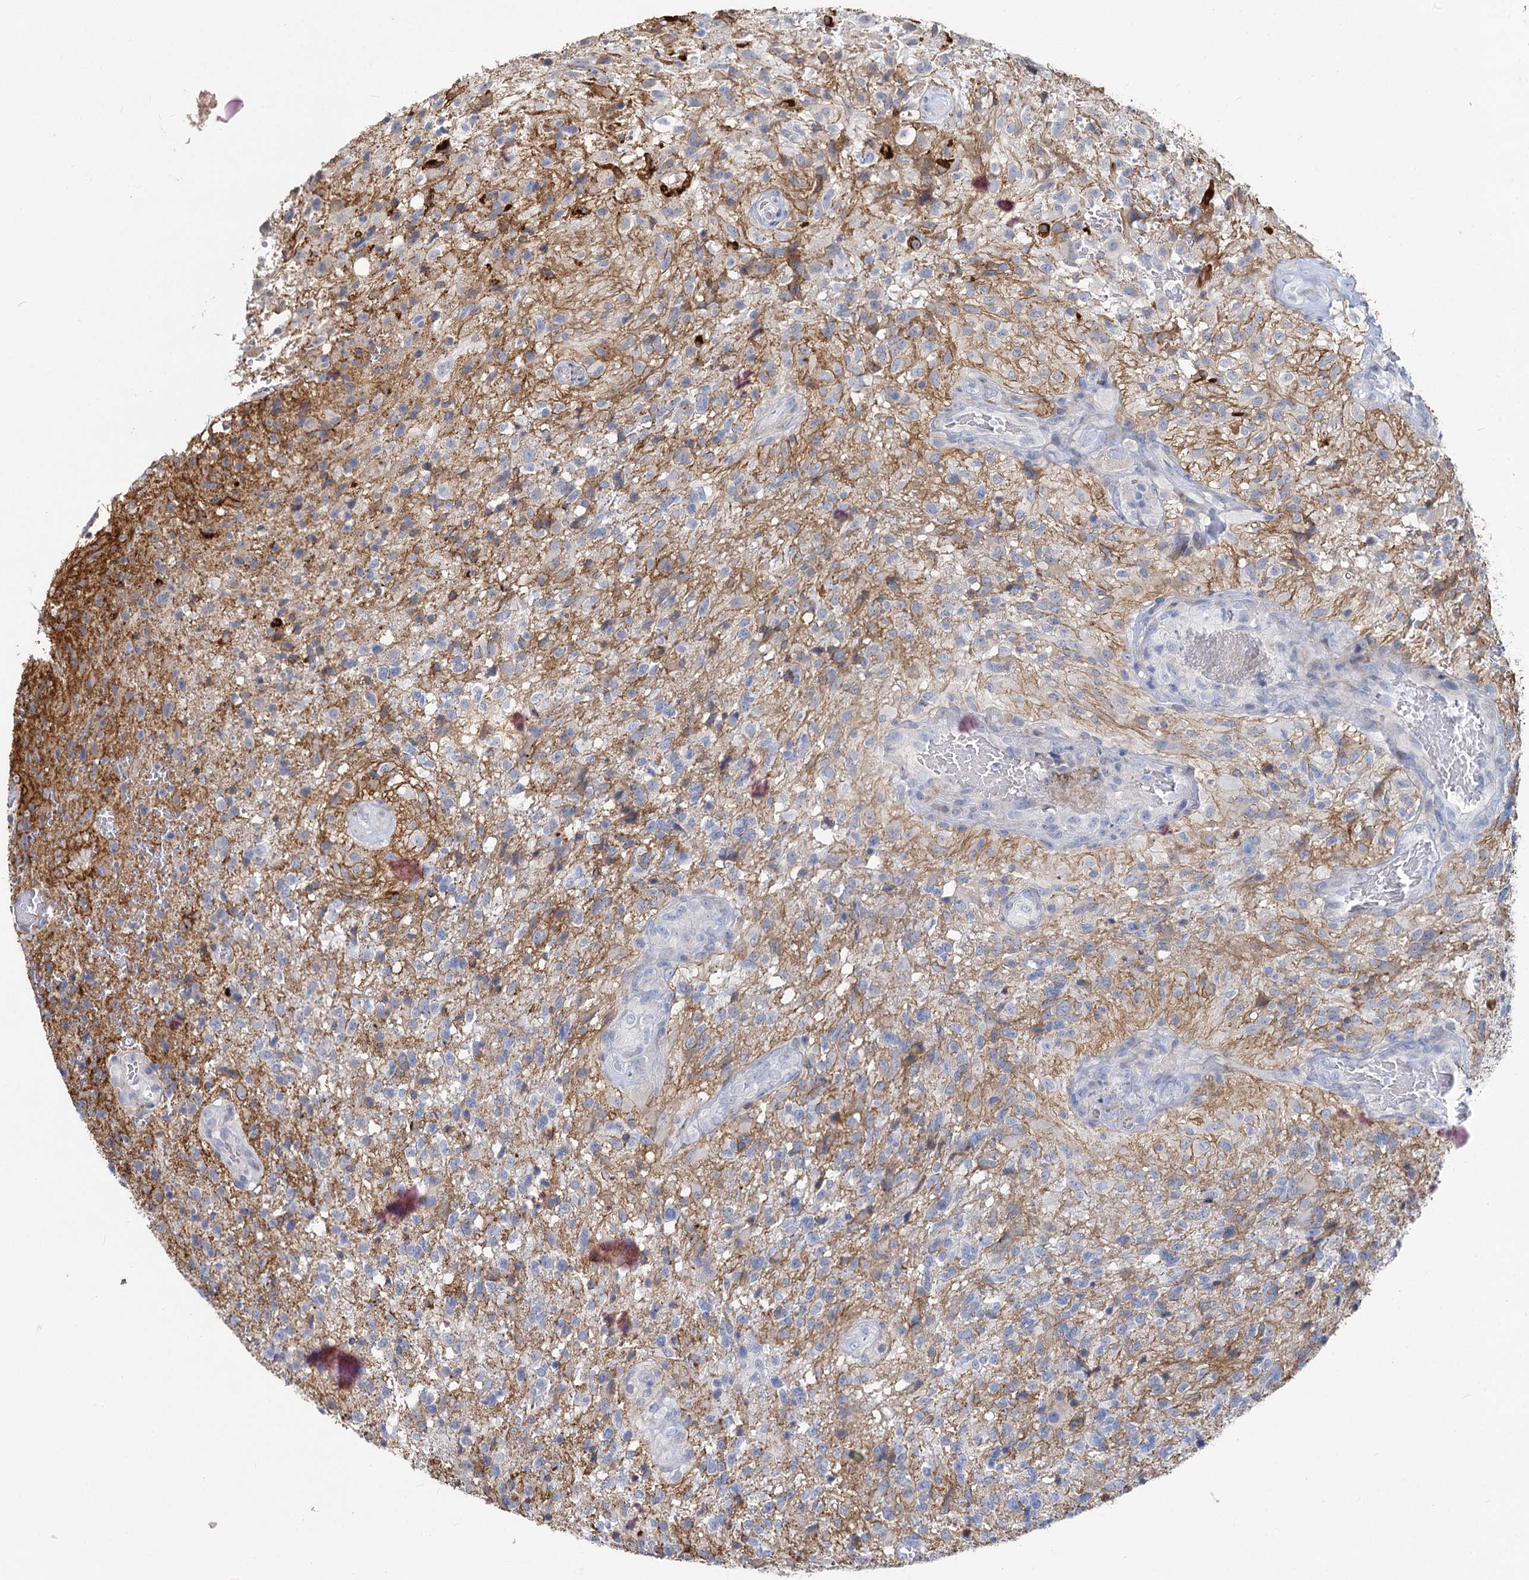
{"staining": {"intensity": "negative", "quantity": "none", "location": "none"}, "tissue": "glioma", "cell_type": "Tumor cells", "image_type": "cancer", "snomed": [{"axis": "morphology", "description": "Glioma, malignant, High grade"}, {"axis": "topography", "description": "Brain"}], "caption": "High magnification brightfield microscopy of malignant glioma (high-grade) stained with DAB (brown) and counterstained with hematoxylin (blue): tumor cells show no significant staining.", "gene": "PRSS35", "patient": {"sex": "male", "age": 56}}